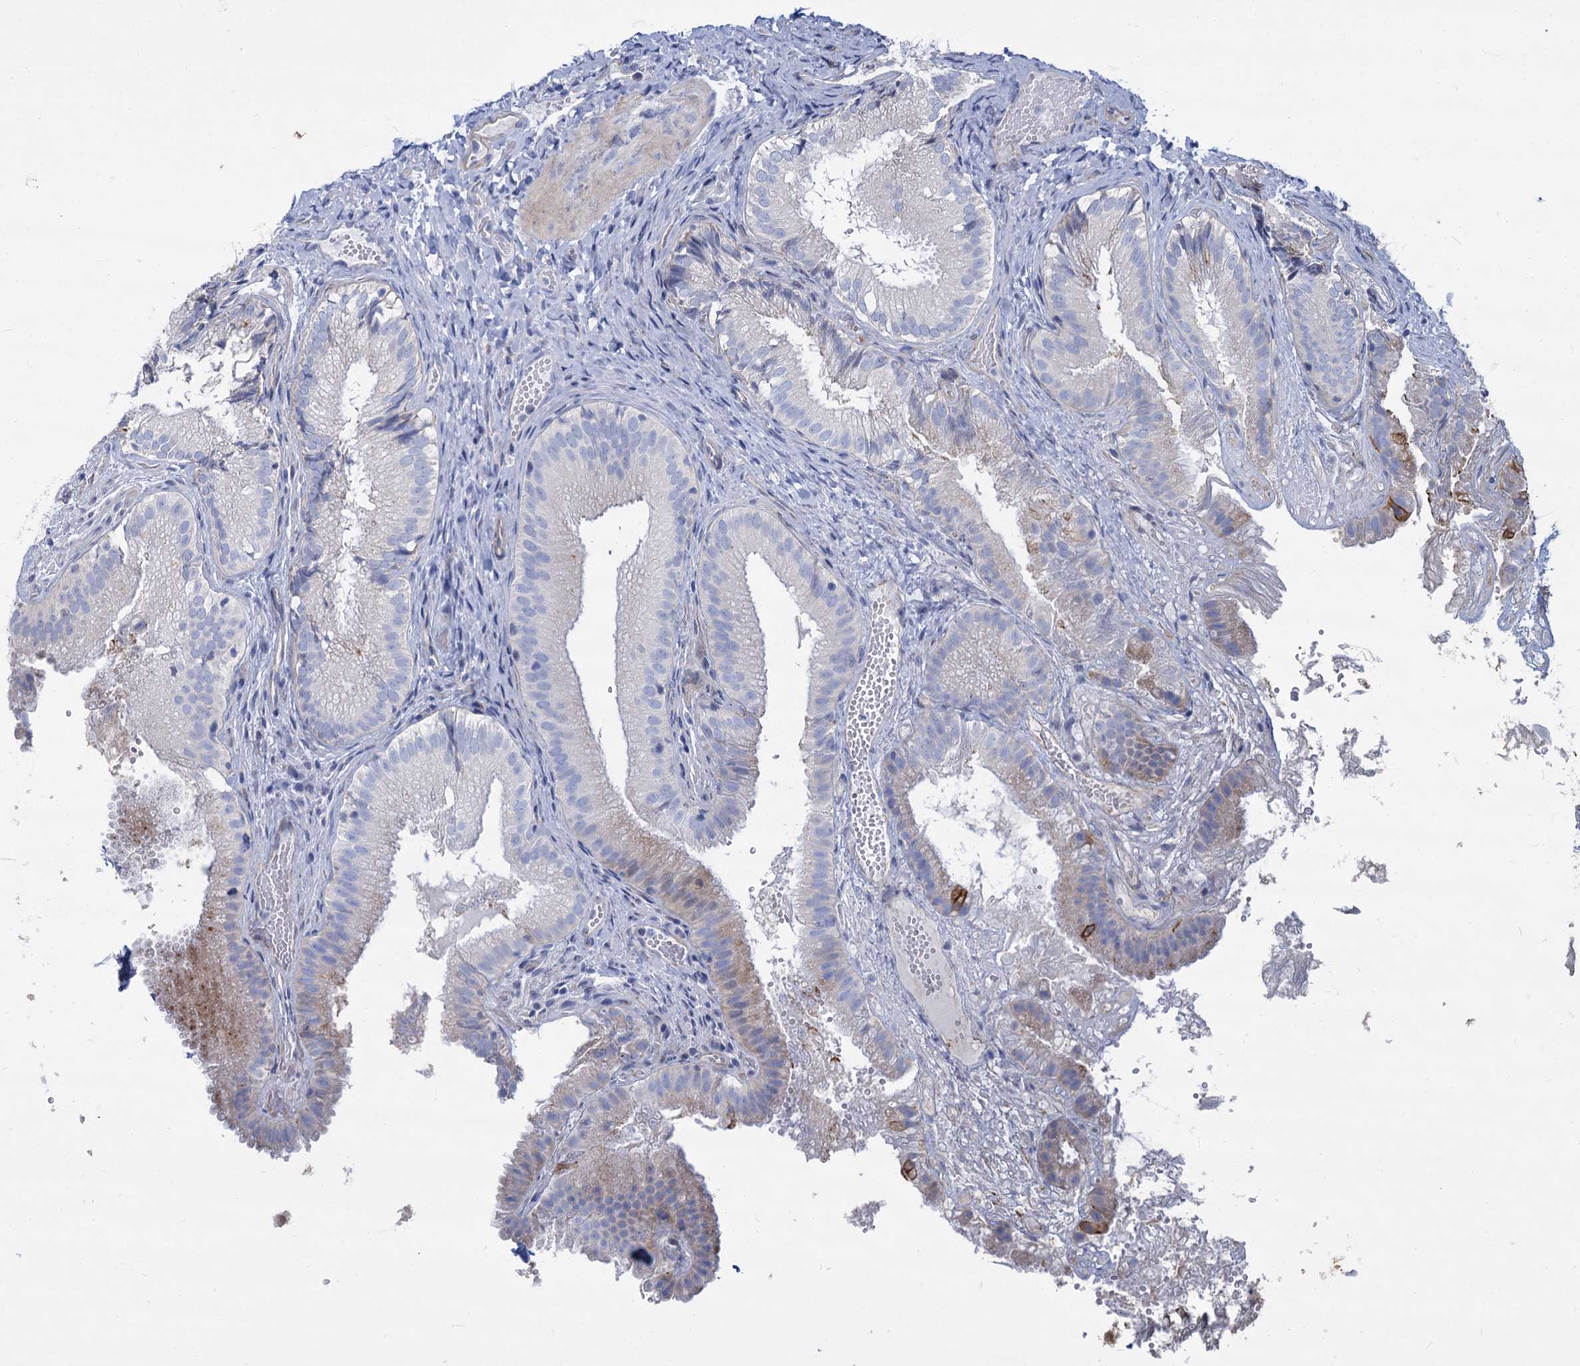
{"staining": {"intensity": "weak", "quantity": "<25%", "location": "cytoplasmic/membranous"}, "tissue": "gallbladder", "cell_type": "Glandular cells", "image_type": "normal", "snomed": [{"axis": "morphology", "description": "Normal tissue, NOS"}, {"axis": "topography", "description": "Gallbladder"}], "caption": "This is a histopathology image of immunohistochemistry staining of unremarkable gallbladder, which shows no staining in glandular cells. (Brightfield microscopy of DAB (3,3'-diaminobenzidine) immunohistochemistry at high magnification).", "gene": "TRIM77", "patient": {"sex": "female", "age": 30}}